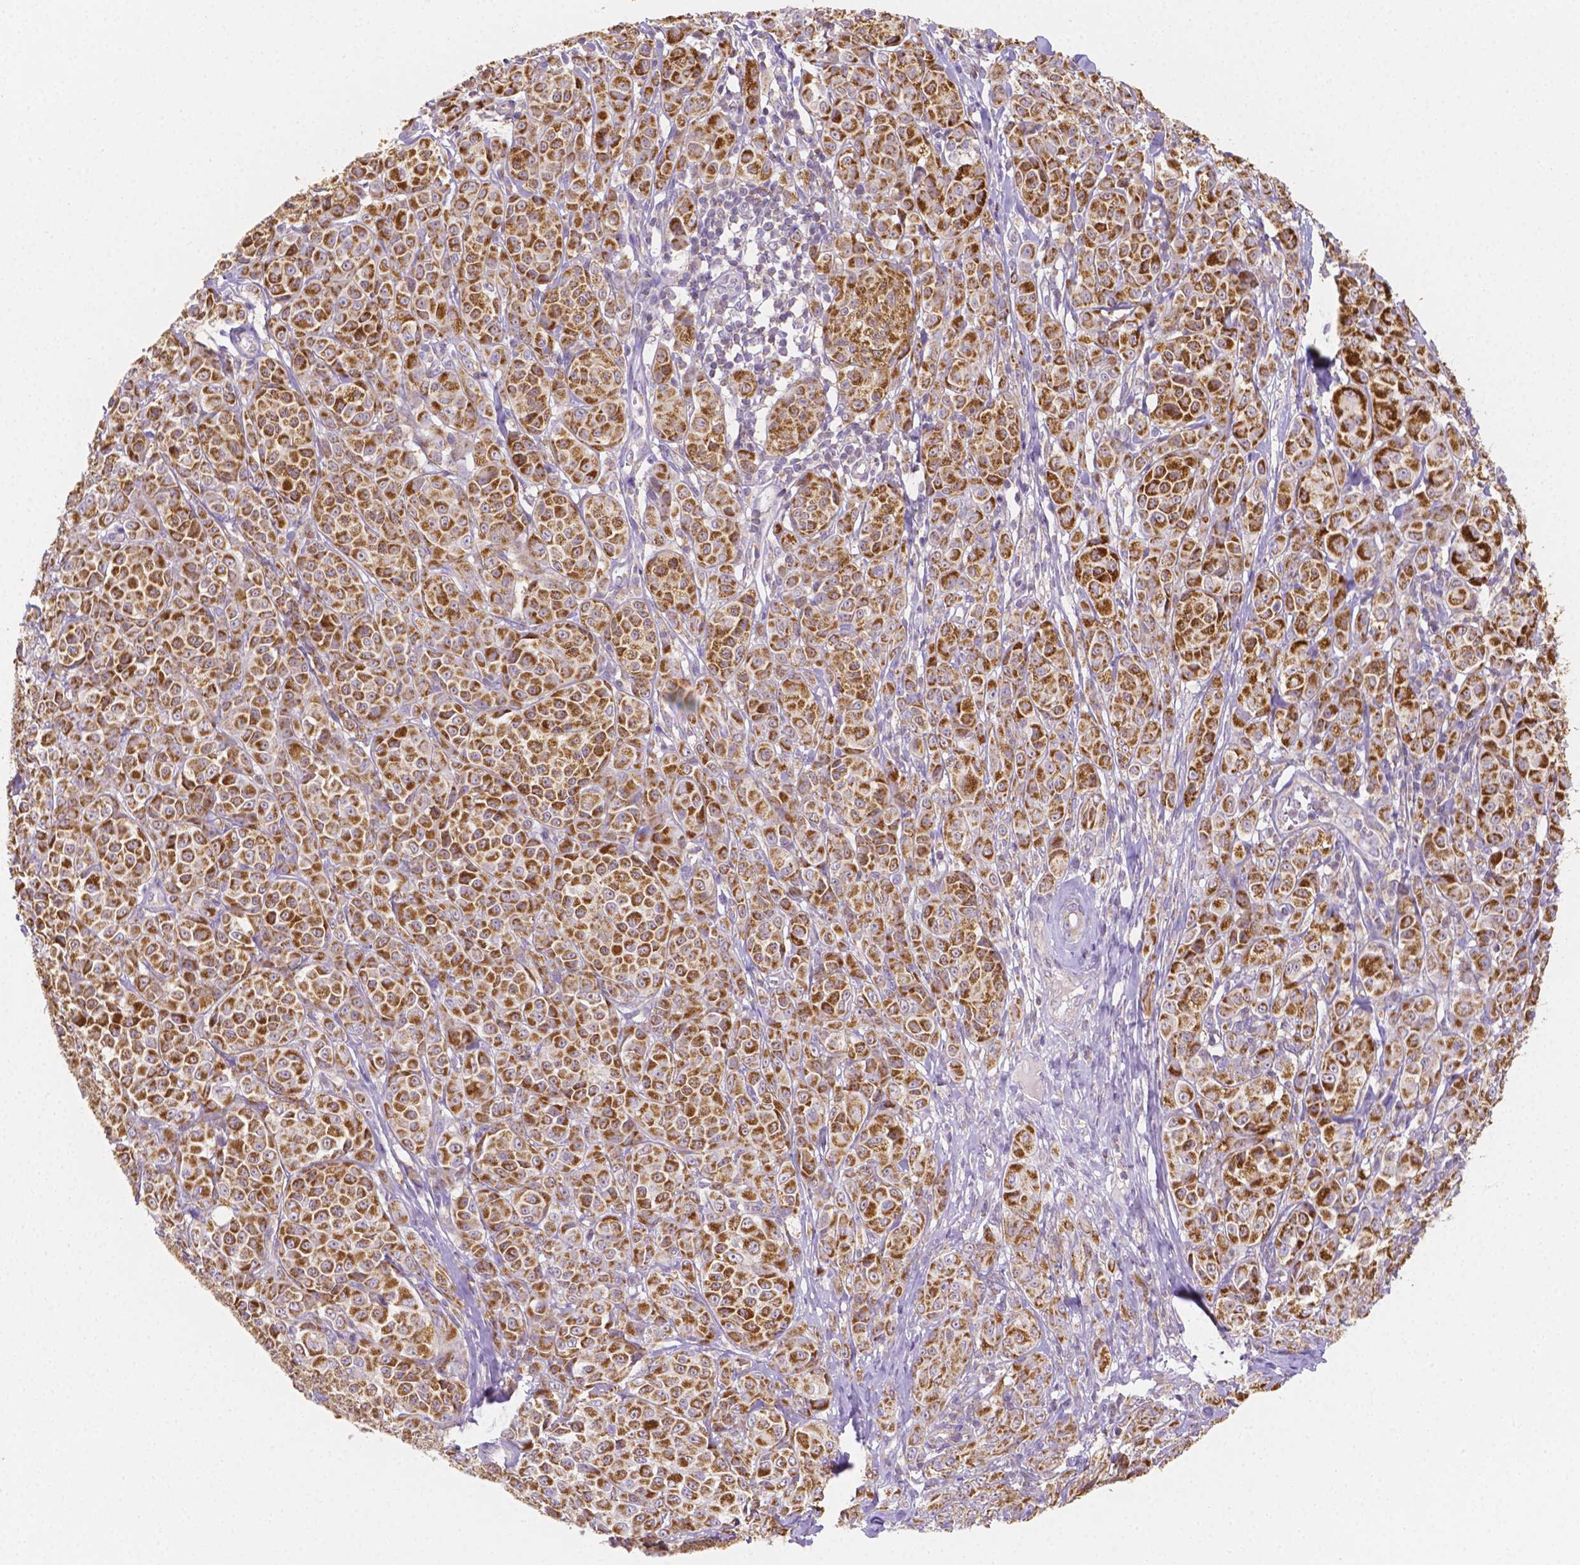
{"staining": {"intensity": "strong", "quantity": ">75%", "location": "cytoplasmic/membranous"}, "tissue": "melanoma", "cell_type": "Tumor cells", "image_type": "cancer", "snomed": [{"axis": "morphology", "description": "Malignant melanoma, NOS"}, {"axis": "topography", "description": "Skin"}], "caption": "Immunohistochemistry (IHC) photomicrograph of neoplastic tissue: melanoma stained using immunohistochemistry (IHC) reveals high levels of strong protein expression localized specifically in the cytoplasmic/membranous of tumor cells, appearing as a cytoplasmic/membranous brown color.", "gene": "SGTB", "patient": {"sex": "male", "age": 89}}